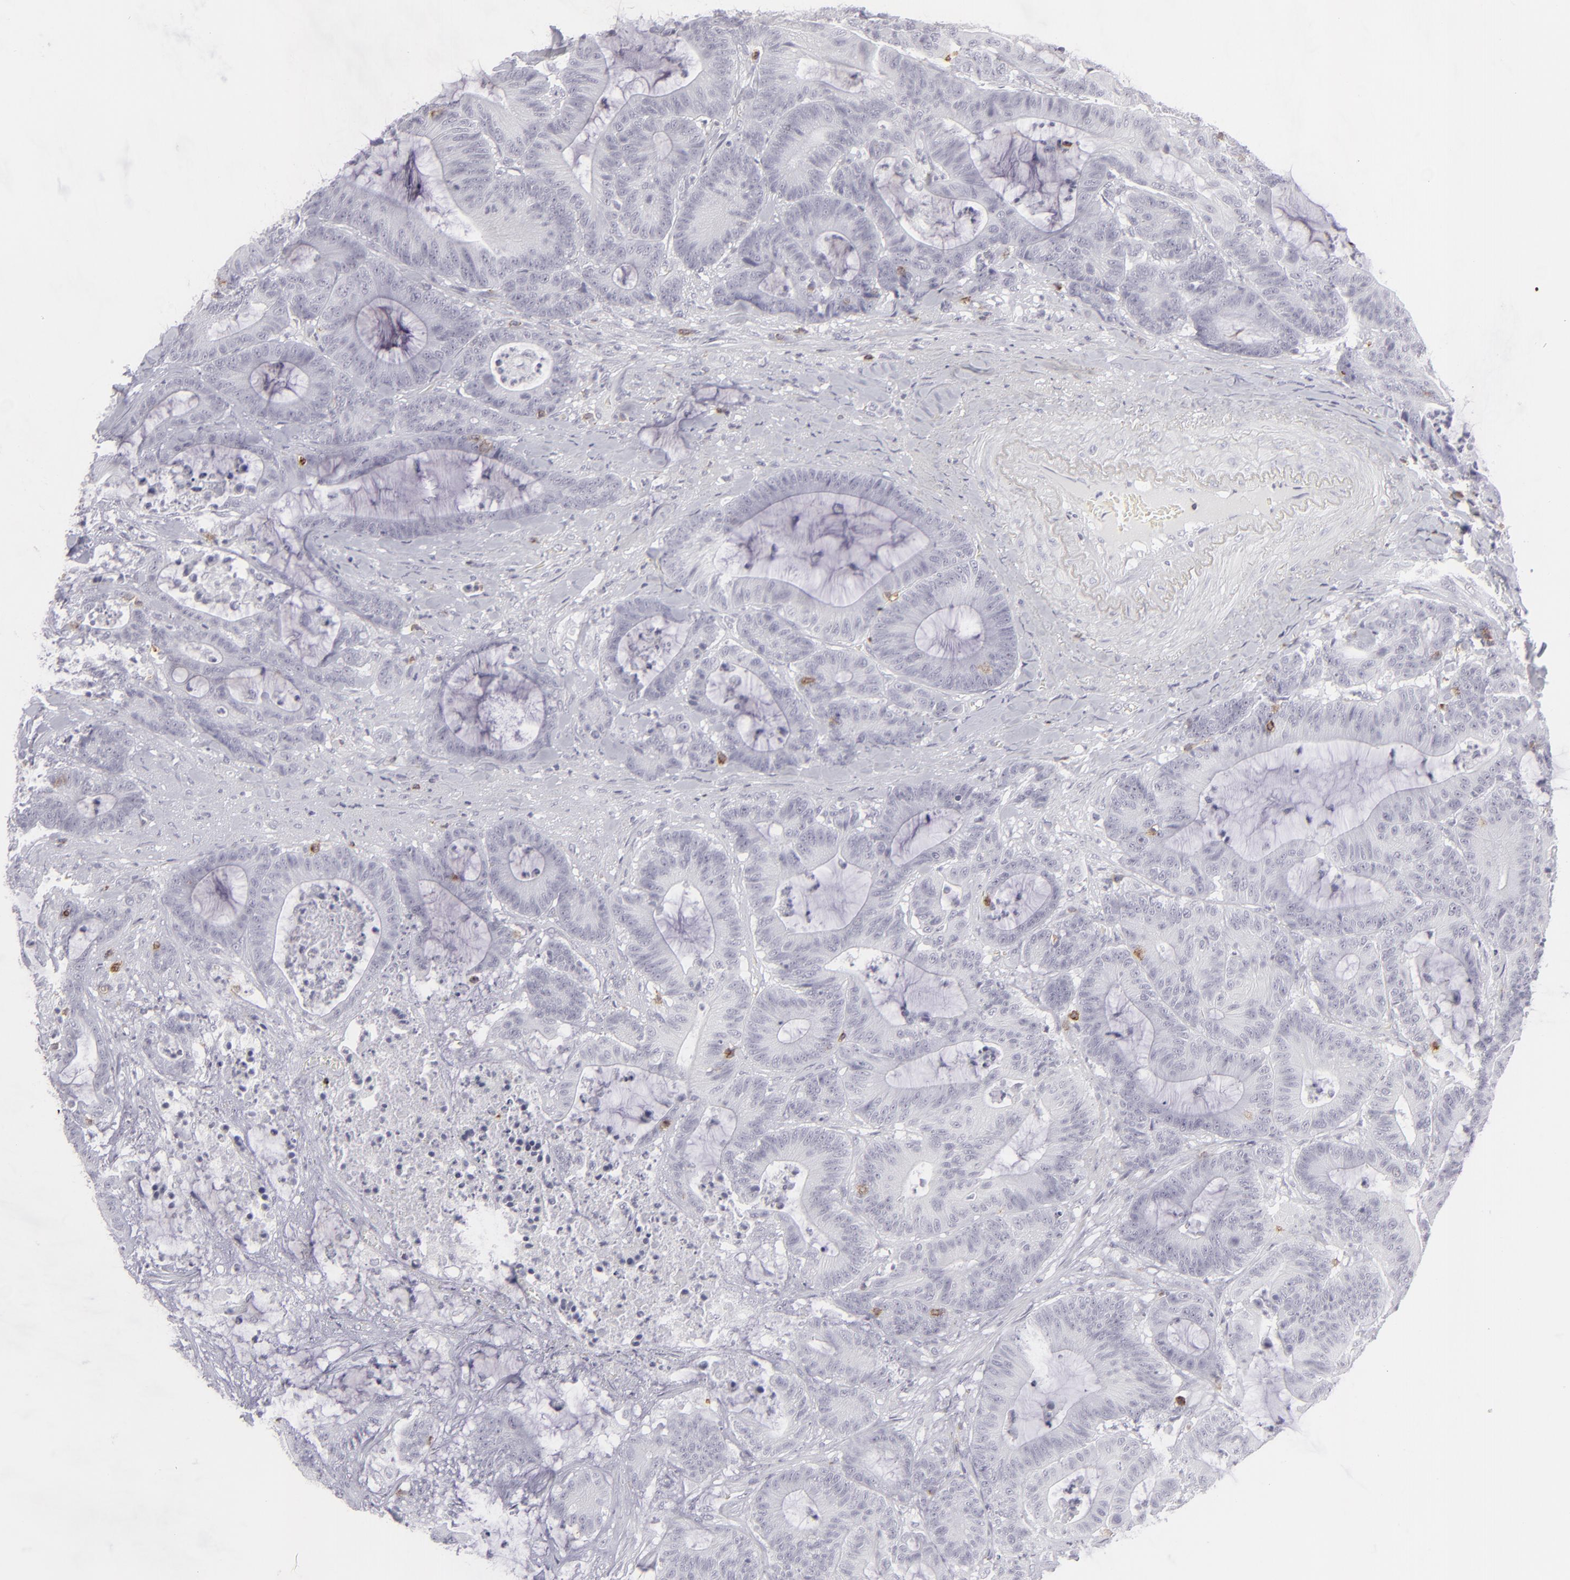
{"staining": {"intensity": "negative", "quantity": "none", "location": "none"}, "tissue": "colorectal cancer", "cell_type": "Tumor cells", "image_type": "cancer", "snomed": [{"axis": "morphology", "description": "Adenocarcinoma, NOS"}, {"axis": "topography", "description": "Colon"}], "caption": "A histopathology image of human adenocarcinoma (colorectal) is negative for staining in tumor cells.", "gene": "CD7", "patient": {"sex": "female", "age": 84}}